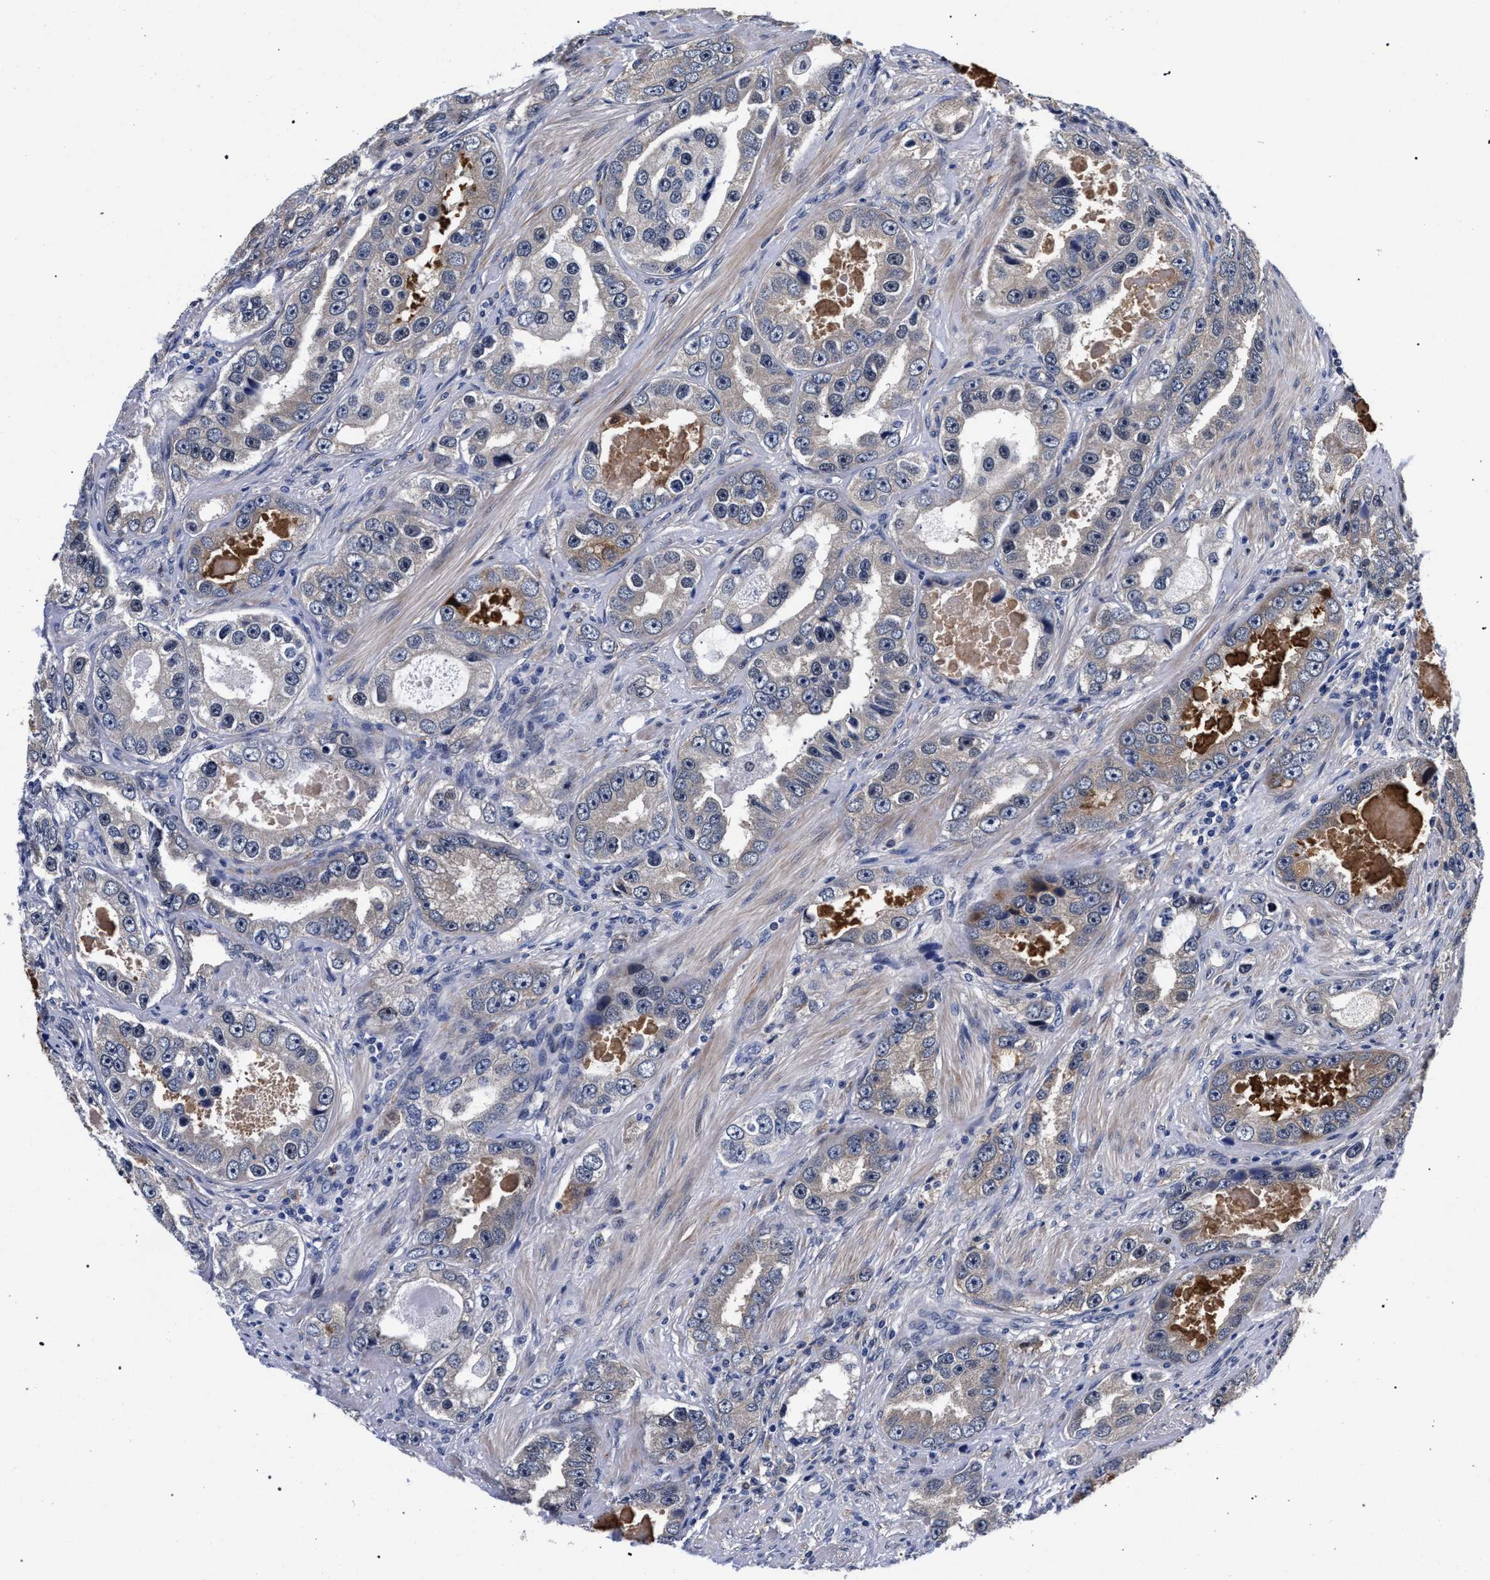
{"staining": {"intensity": "negative", "quantity": "none", "location": "none"}, "tissue": "prostate cancer", "cell_type": "Tumor cells", "image_type": "cancer", "snomed": [{"axis": "morphology", "description": "Adenocarcinoma, High grade"}, {"axis": "topography", "description": "Prostate"}], "caption": "The photomicrograph demonstrates no significant expression in tumor cells of prostate adenocarcinoma (high-grade). Brightfield microscopy of immunohistochemistry (IHC) stained with DAB (3,3'-diaminobenzidine) (brown) and hematoxylin (blue), captured at high magnification.", "gene": "ZNF462", "patient": {"sex": "male", "age": 63}}